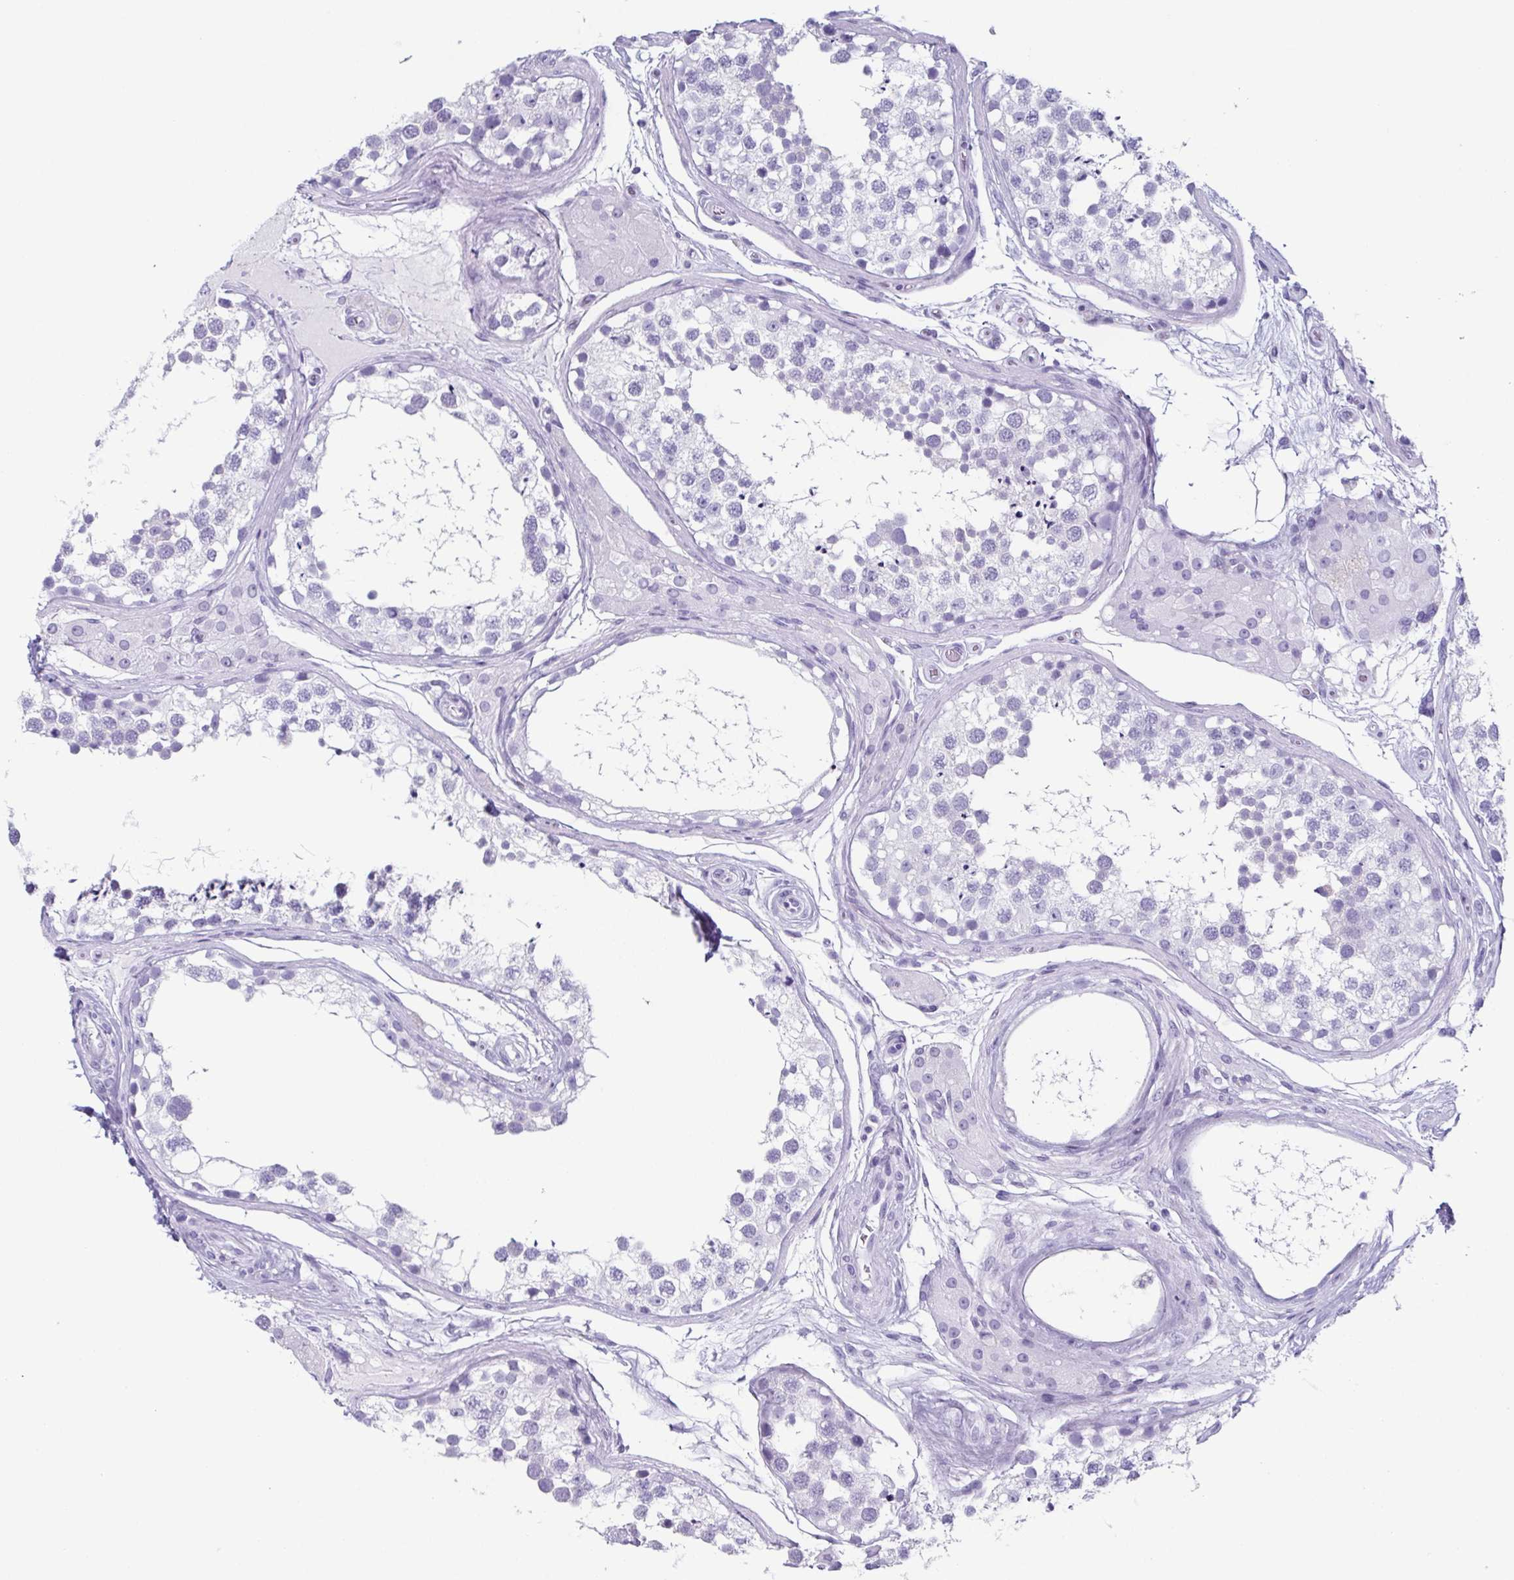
{"staining": {"intensity": "negative", "quantity": "none", "location": "none"}, "tissue": "testis", "cell_type": "Cells in seminiferous ducts", "image_type": "normal", "snomed": [{"axis": "morphology", "description": "Normal tissue, NOS"}, {"axis": "morphology", "description": "Seminoma, NOS"}, {"axis": "topography", "description": "Testis"}], "caption": "DAB (3,3'-diaminobenzidine) immunohistochemical staining of unremarkable human testis shows no significant expression in cells in seminiferous ducts.", "gene": "ENKUR", "patient": {"sex": "male", "age": 65}}